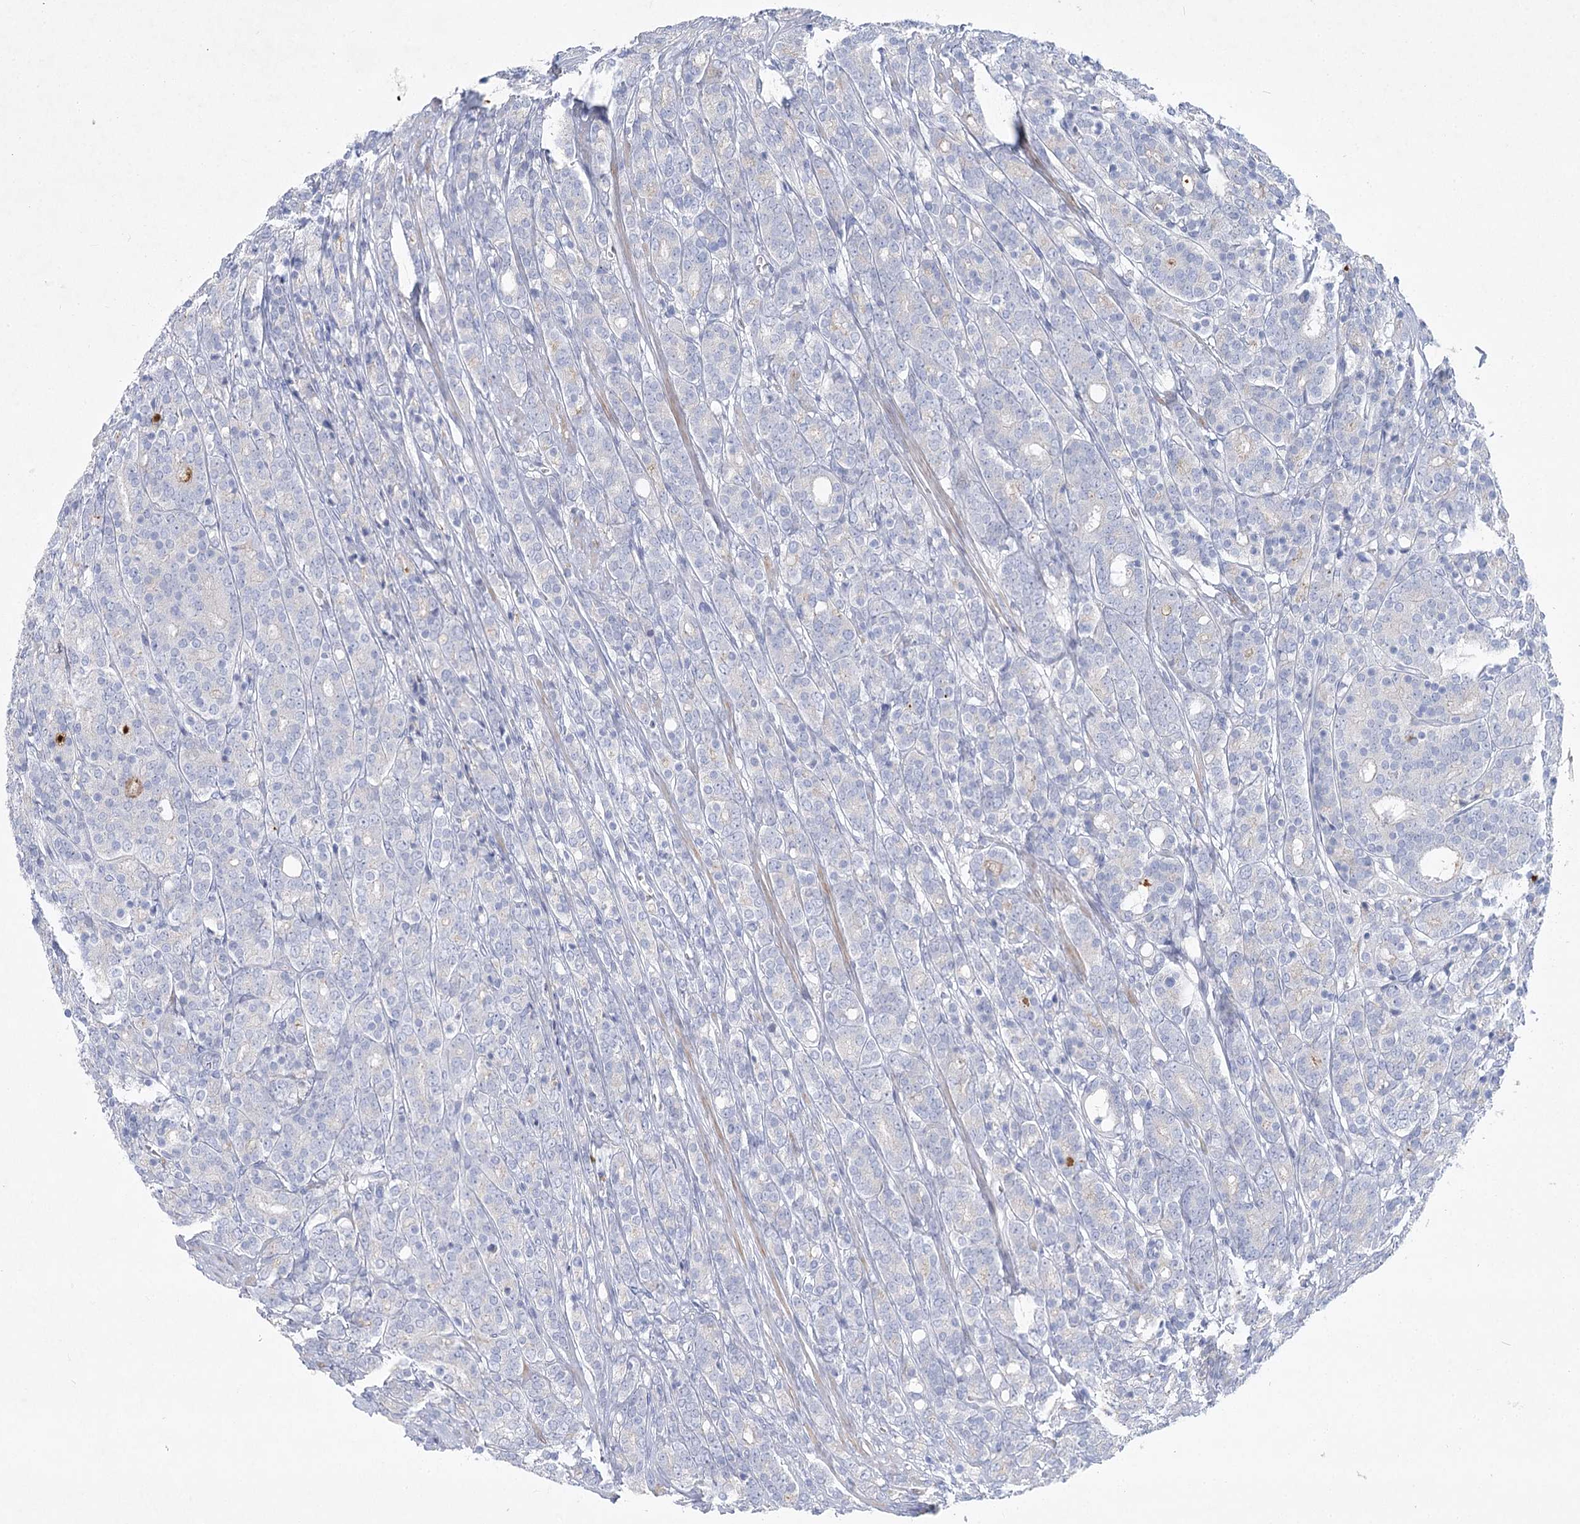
{"staining": {"intensity": "negative", "quantity": "none", "location": "none"}, "tissue": "prostate cancer", "cell_type": "Tumor cells", "image_type": "cancer", "snomed": [{"axis": "morphology", "description": "Adenocarcinoma, High grade"}, {"axis": "topography", "description": "Prostate"}], "caption": "A micrograph of human prostate cancer (high-grade adenocarcinoma) is negative for staining in tumor cells.", "gene": "WDR74", "patient": {"sex": "male", "age": 62}}